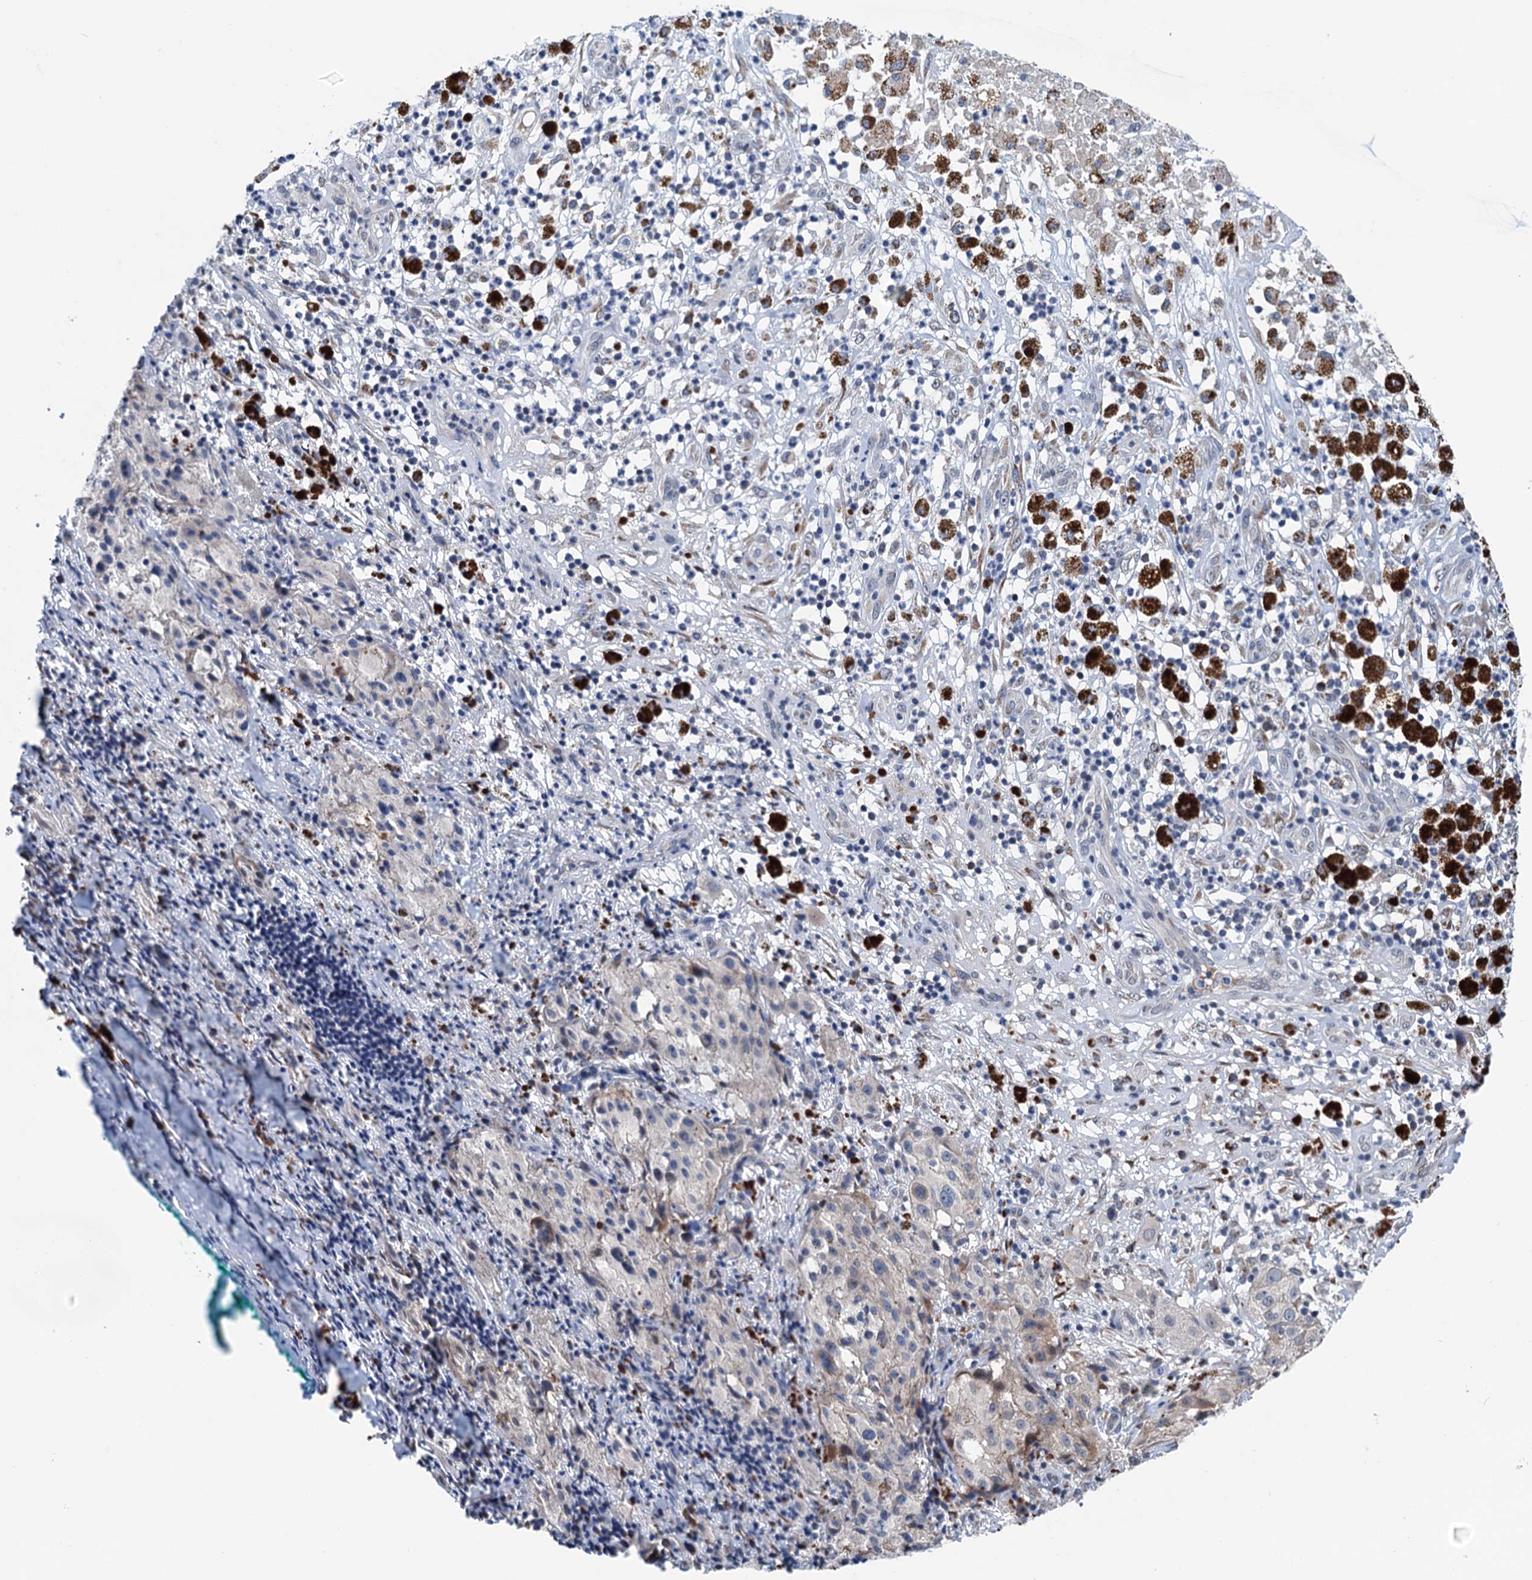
{"staining": {"intensity": "negative", "quantity": "none", "location": "none"}, "tissue": "melanoma", "cell_type": "Tumor cells", "image_type": "cancer", "snomed": [{"axis": "morphology", "description": "Necrosis, NOS"}, {"axis": "morphology", "description": "Malignant melanoma, NOS"}, {"axis": "topography", "description": "Skin"}], "caption": "This is a micrograph of IHC staining of melanoma, which shows no expression in tumor cells. (Immunohistochemistry, brightfield microscopy, high magnification).", "gene": "SHLD1", "patient": {"sex": "female", "age": 87}}